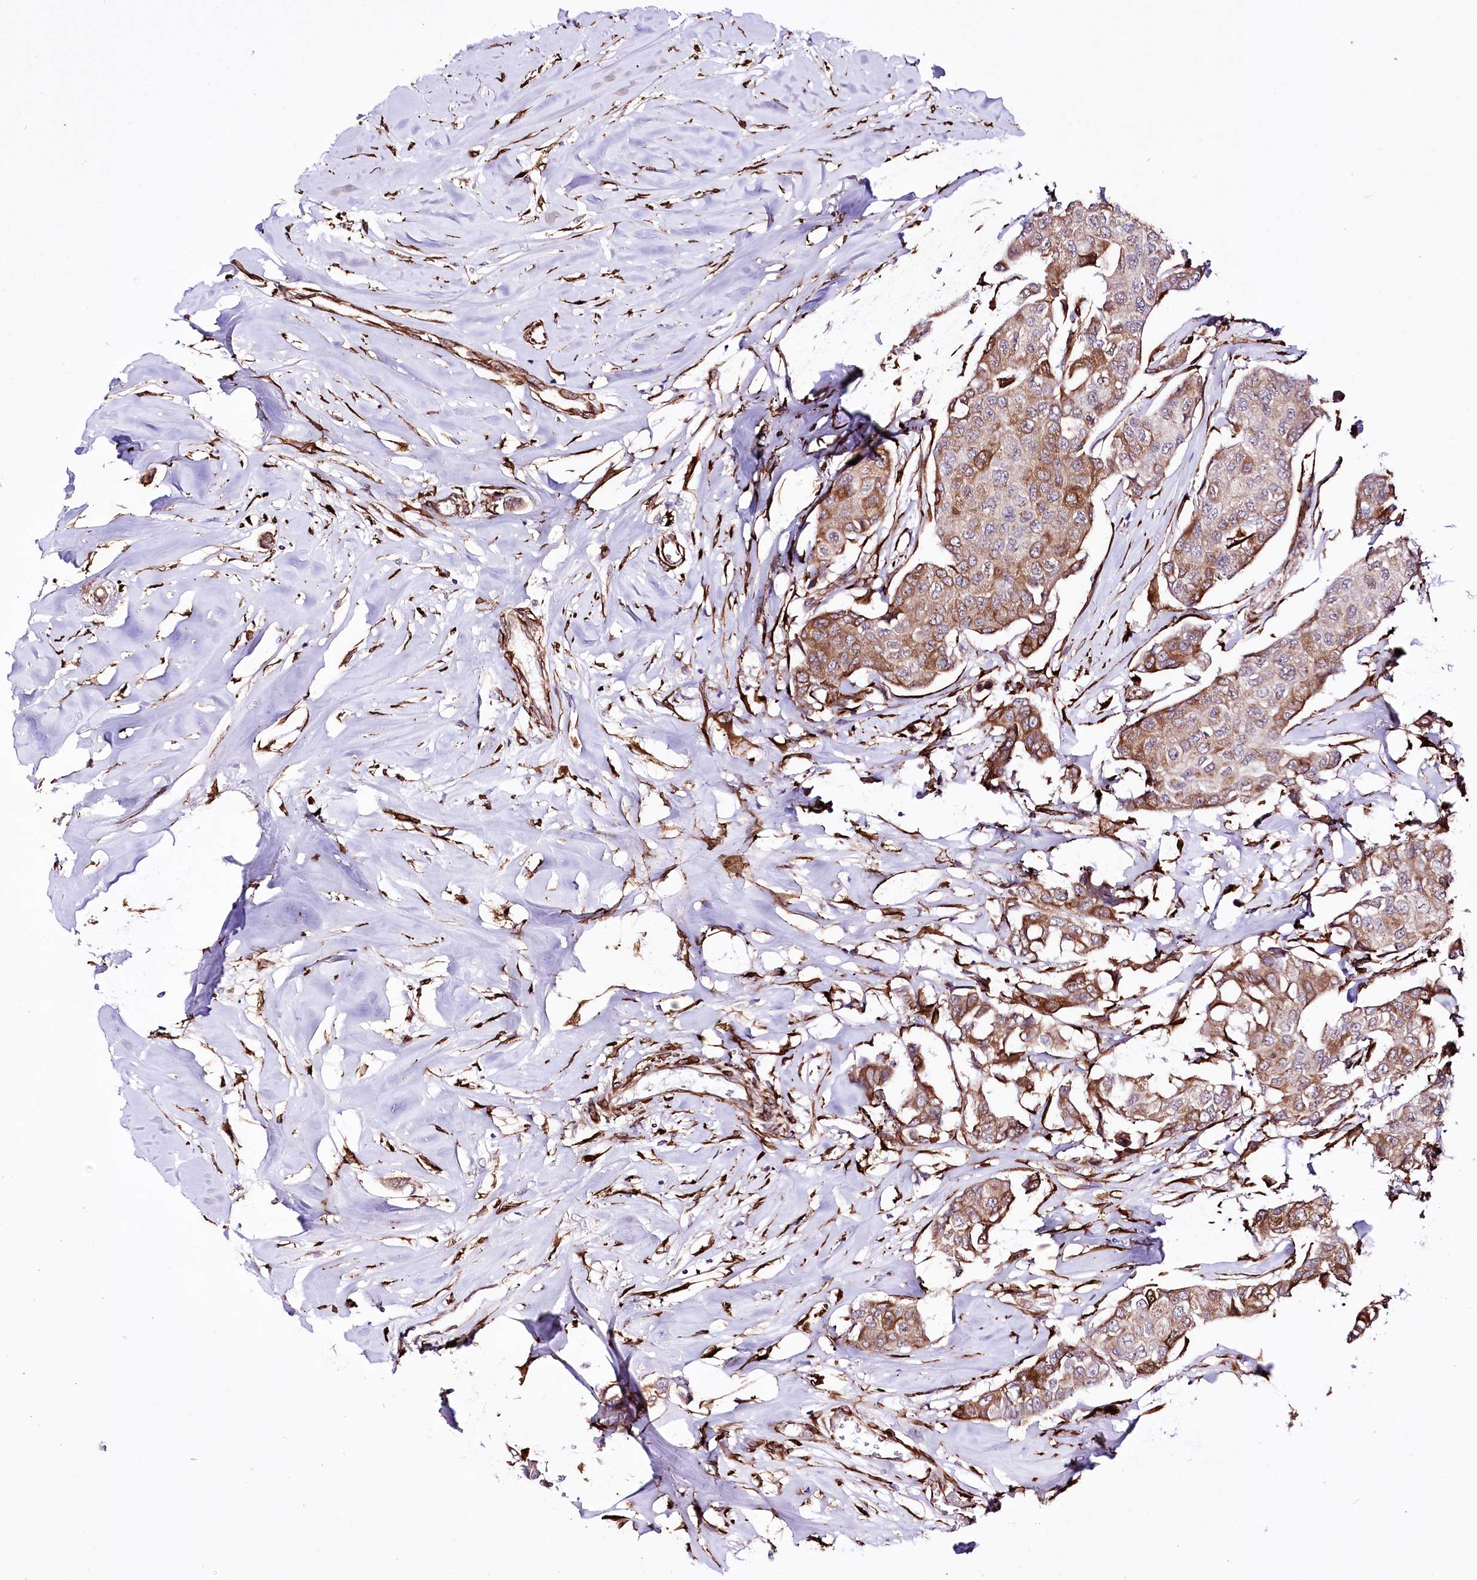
{"staining": {"intensity": "moderate", "quantity": ">75%", "location": "cytoplasmic/membranous"}, "tissue": "breast cancer", "cell_type": "Tumor cells", "image_type": "cancer", "snomed": [{"axis": "morphology", "description": "Duct carcinoma"}, {"axis": "topography", "description": "Breast"}], "caption": "Breast cancer stained with DAB immunohistochemistry demonstrates medium levels of moderate cytoplasmic/membranous expression in about >75% of tumor cells.", "gene": "WWC1", "patient": {"sex": "female", "age": 80}}